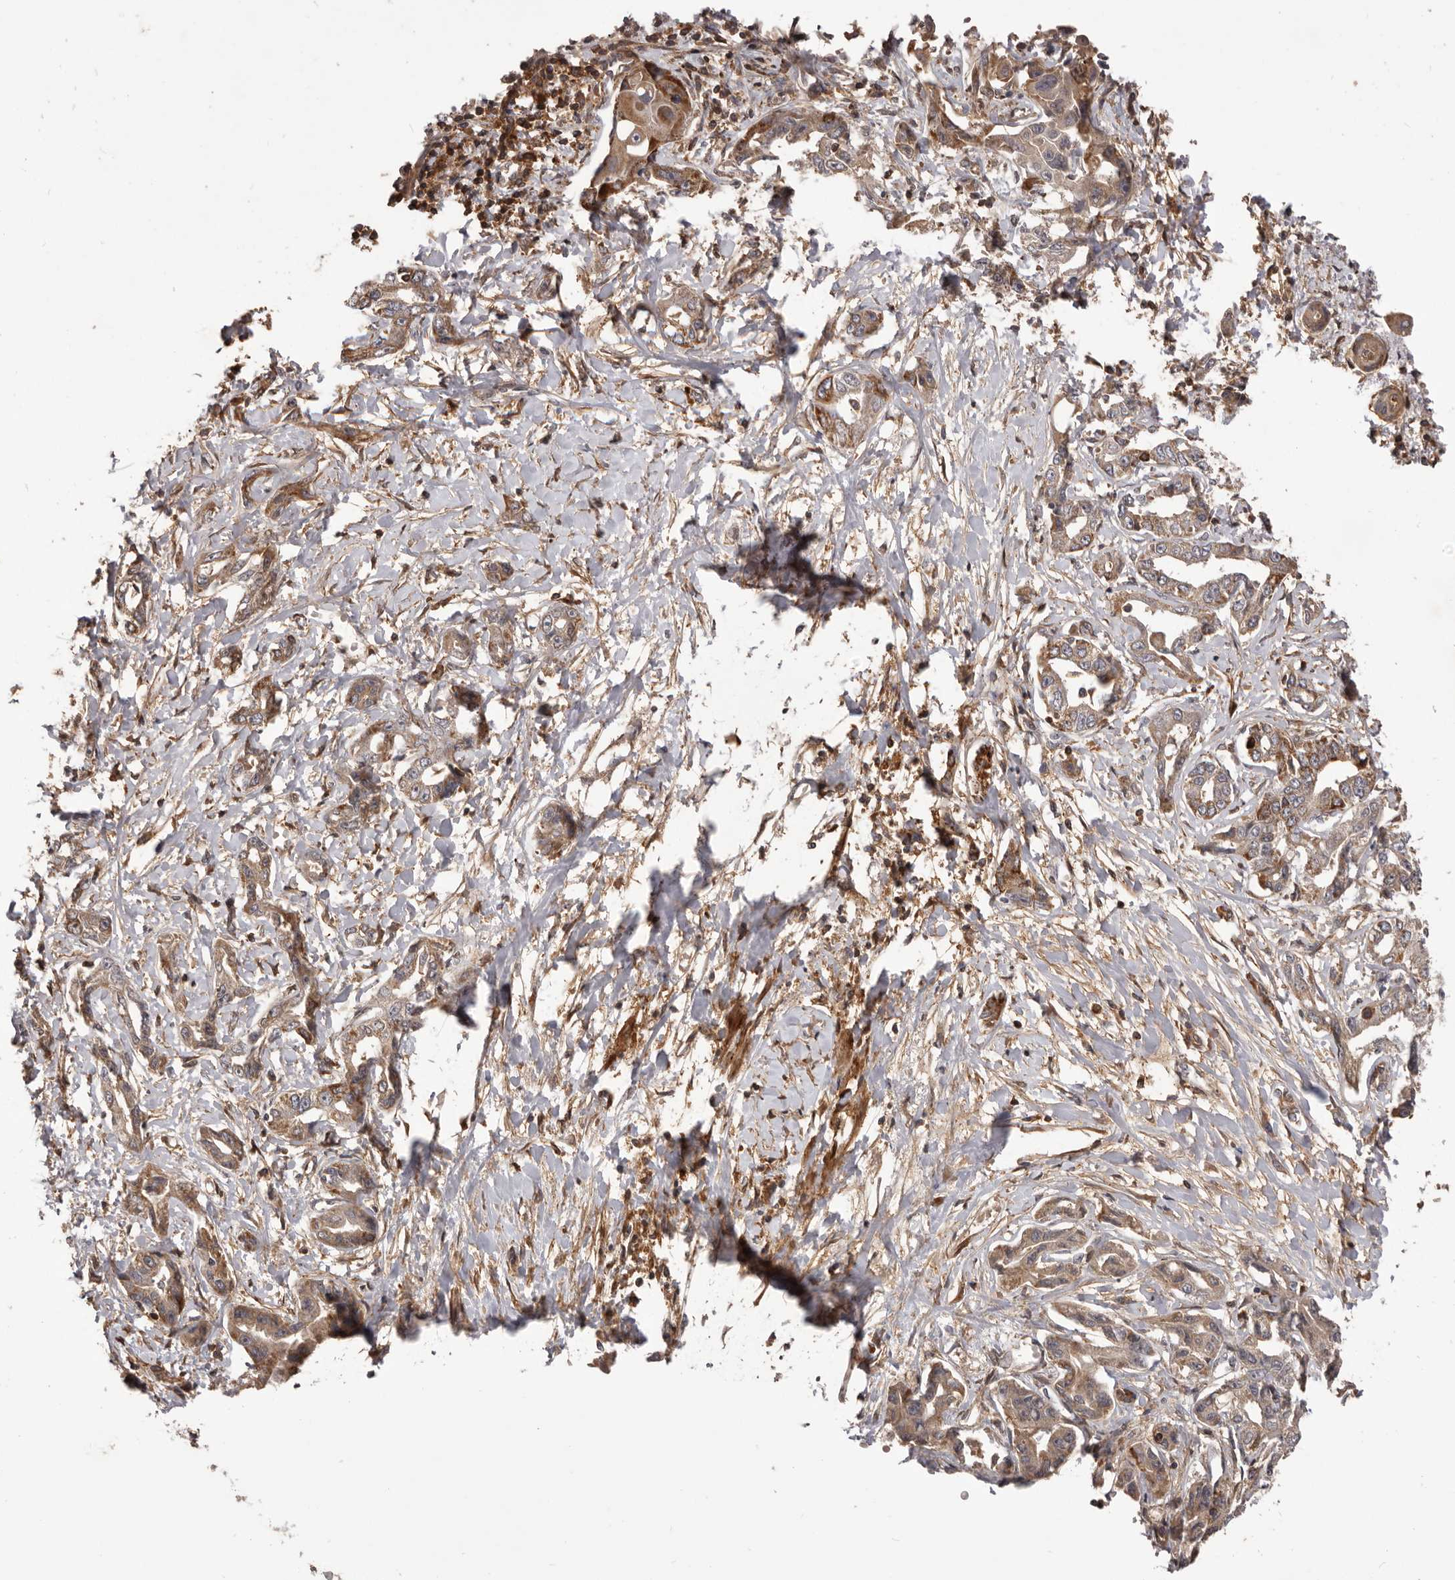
{"staining": {"intensity": "moderate", "quantity": ">75%", "location": "cytoplasmic/membranous"}, "tissue": "liver cancer", "cell_type": "Tumor cells", "image_type": "cancer", "snomed": [{"axis": "morphology", "description": "Cholangiocarcinoma"}, {"axis": "topography", "description": "Liver"}], "caption": "Protein staining of liver cholangiocarcinoma tissue shows moderate cytoplasmic/membranous positivity in about >75% of tumor cells.", "gene": "GLIPR2", "patient": {"sex": "male", "age": 59}}